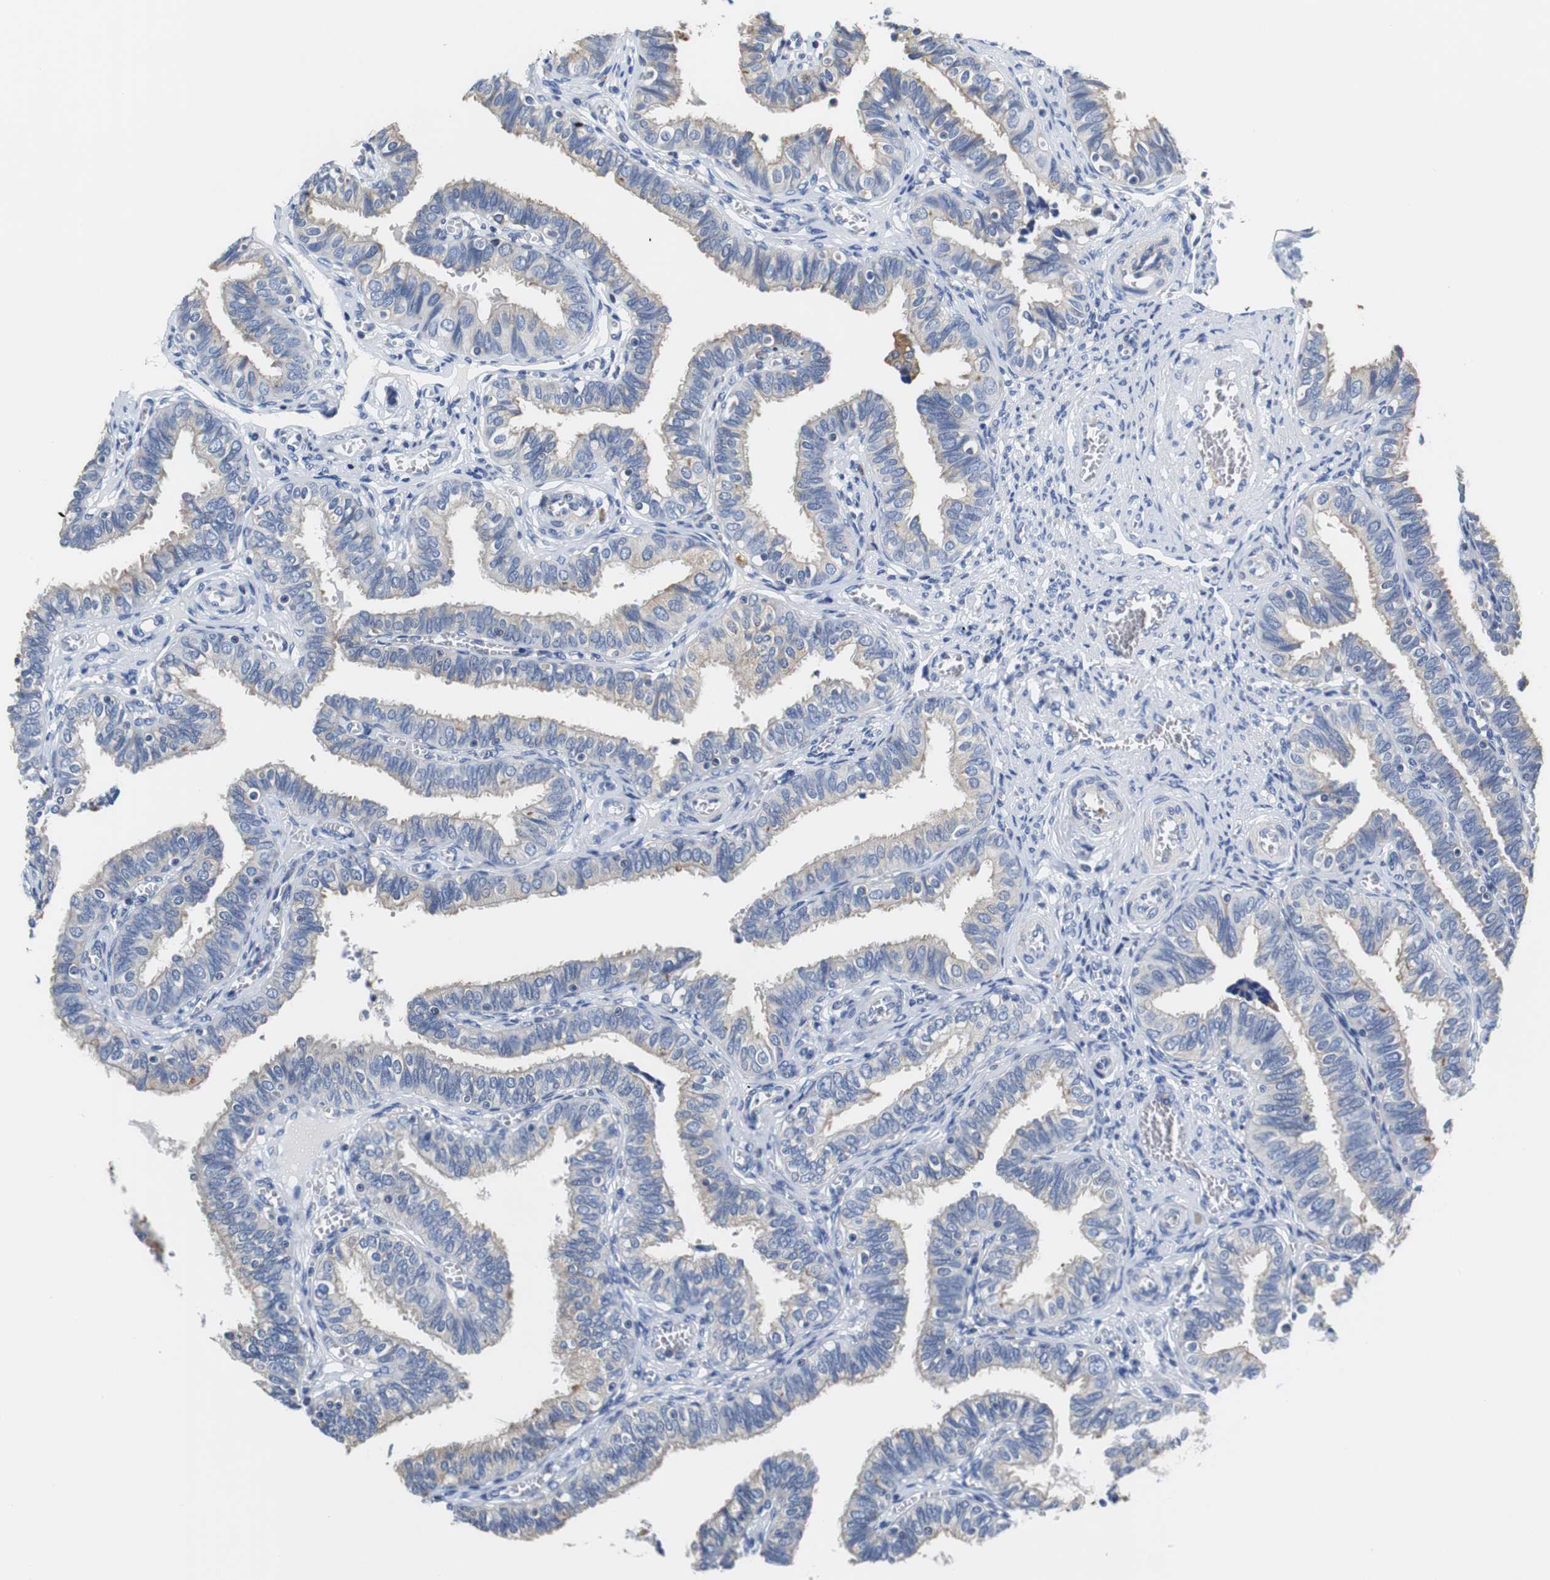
{"staining": {"intensity": "moderate", "quantity": ">75%", "location": "cytoplasmic/membranous"}, "tissue": "fallopian tube", "cell_type": "Glandular cells", "image_type": "normal", "snomed": [{"axis": "morphology", "description": "Normal tissue, NOS"}, {"axis": "topography", "description": "Fallopian tube"}], "caption": "Moderate cytoplasmic/membranous positivity for a protein is identified in about >75% of glandular cells of unremarkable fallopian tube using immunohistochemistry.", "gene": "VAMP8", "patient": {"sex": "female", "age": 46}}